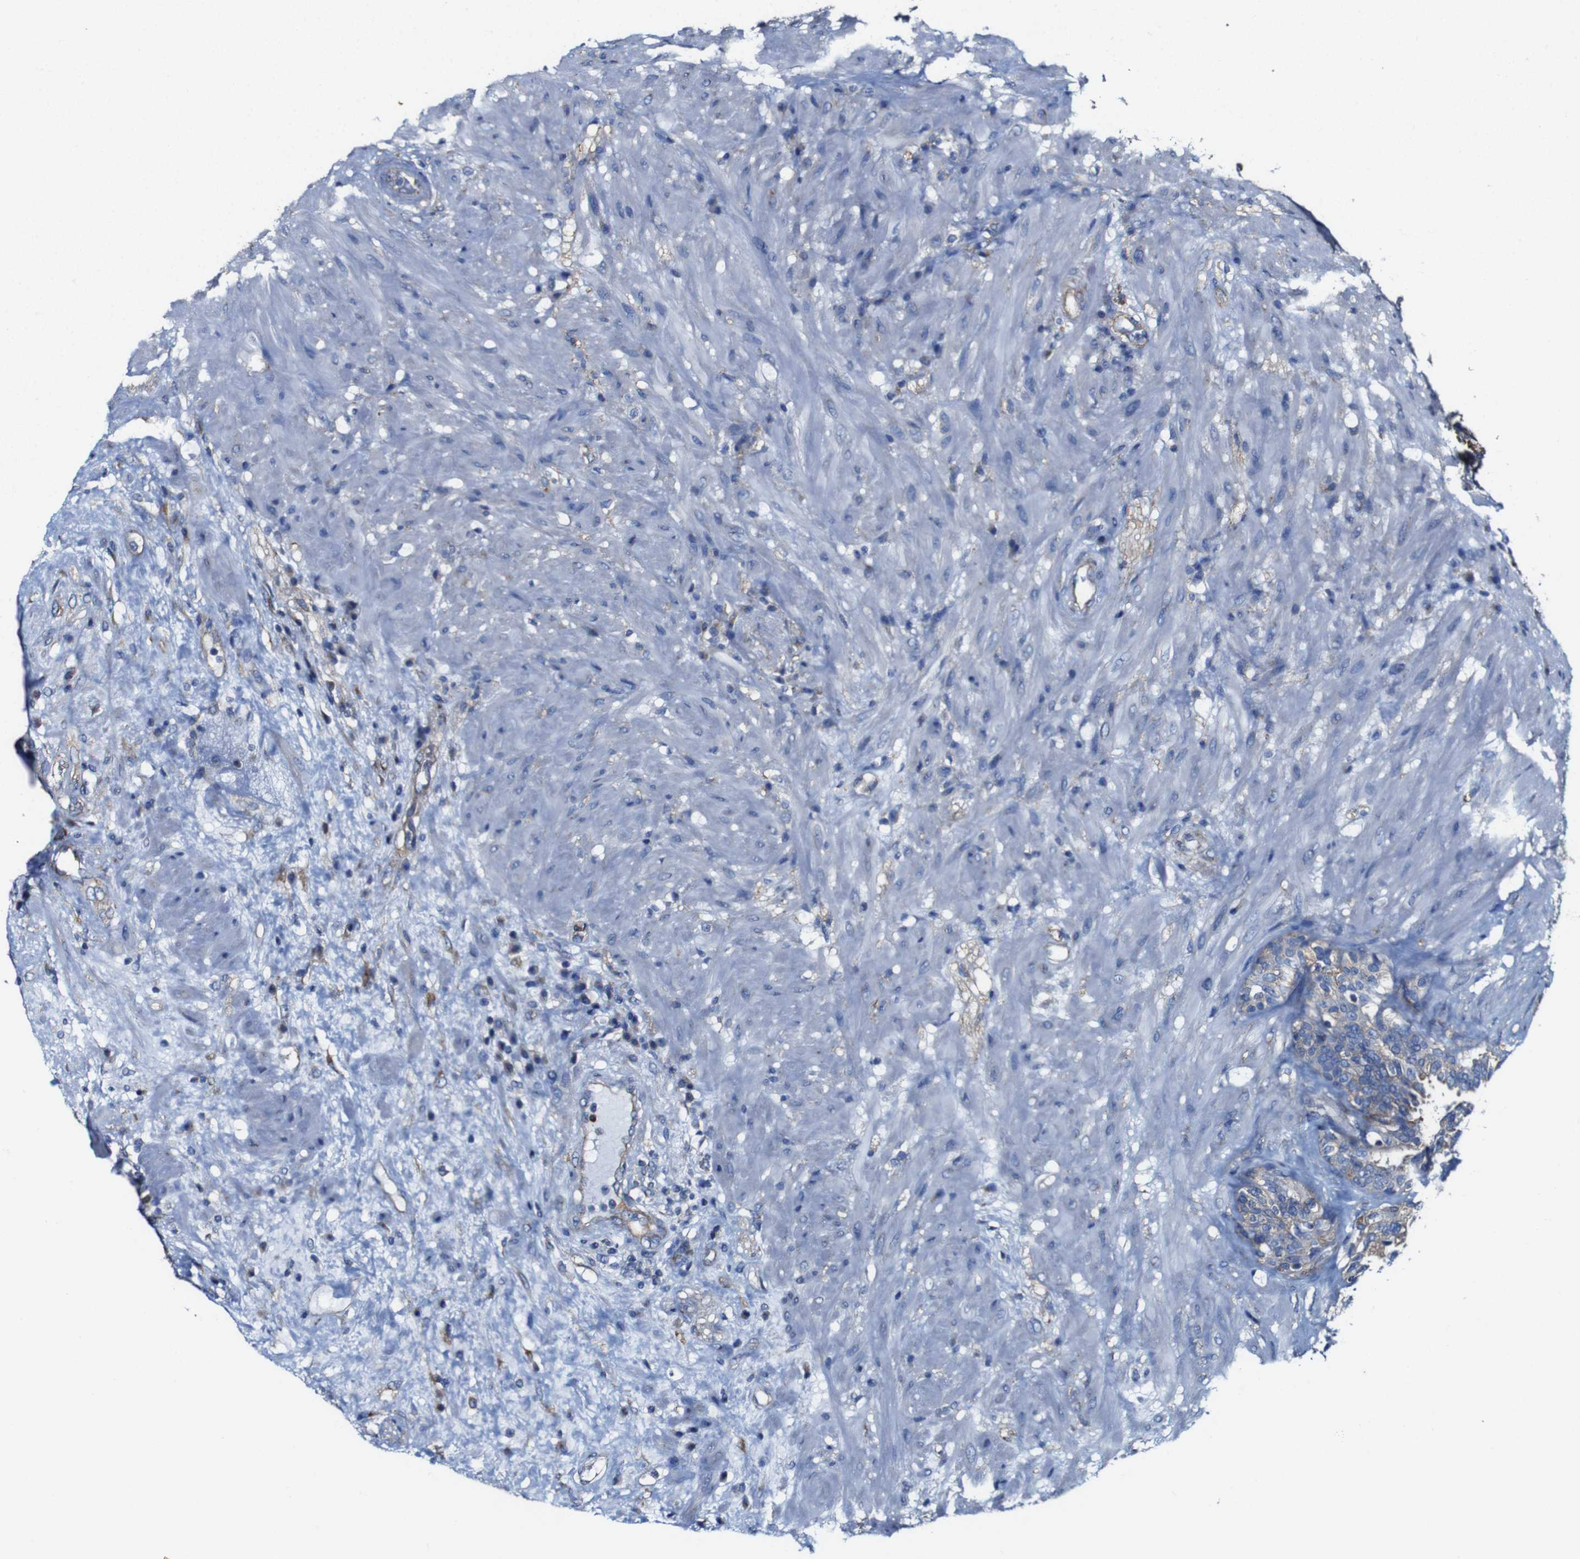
{"staining": {"intensity": "moderate", "quantity": "25%-75%", "location": "cytoplasmic/membranous"}, "tissue": "seminal vesicle", "cell_type": "Glandular cells", "image_type": "normal", "snomed": [{"axis": "morphology", "description": "Normal tissue, NOS"}, {"axis": "topography", "description": "Seminal veicle"}], "caption": "Protein positivity by immunohistochemistry exhibits moderate cytoplasmic/membranous positivity in approximately 25%-75% of glandular cells in benign seminal vesicle. (IHC, brightfield microscopy, high magnification).", "gene": "CSF1R", "patient": {"sex": "male", "age": 61}}